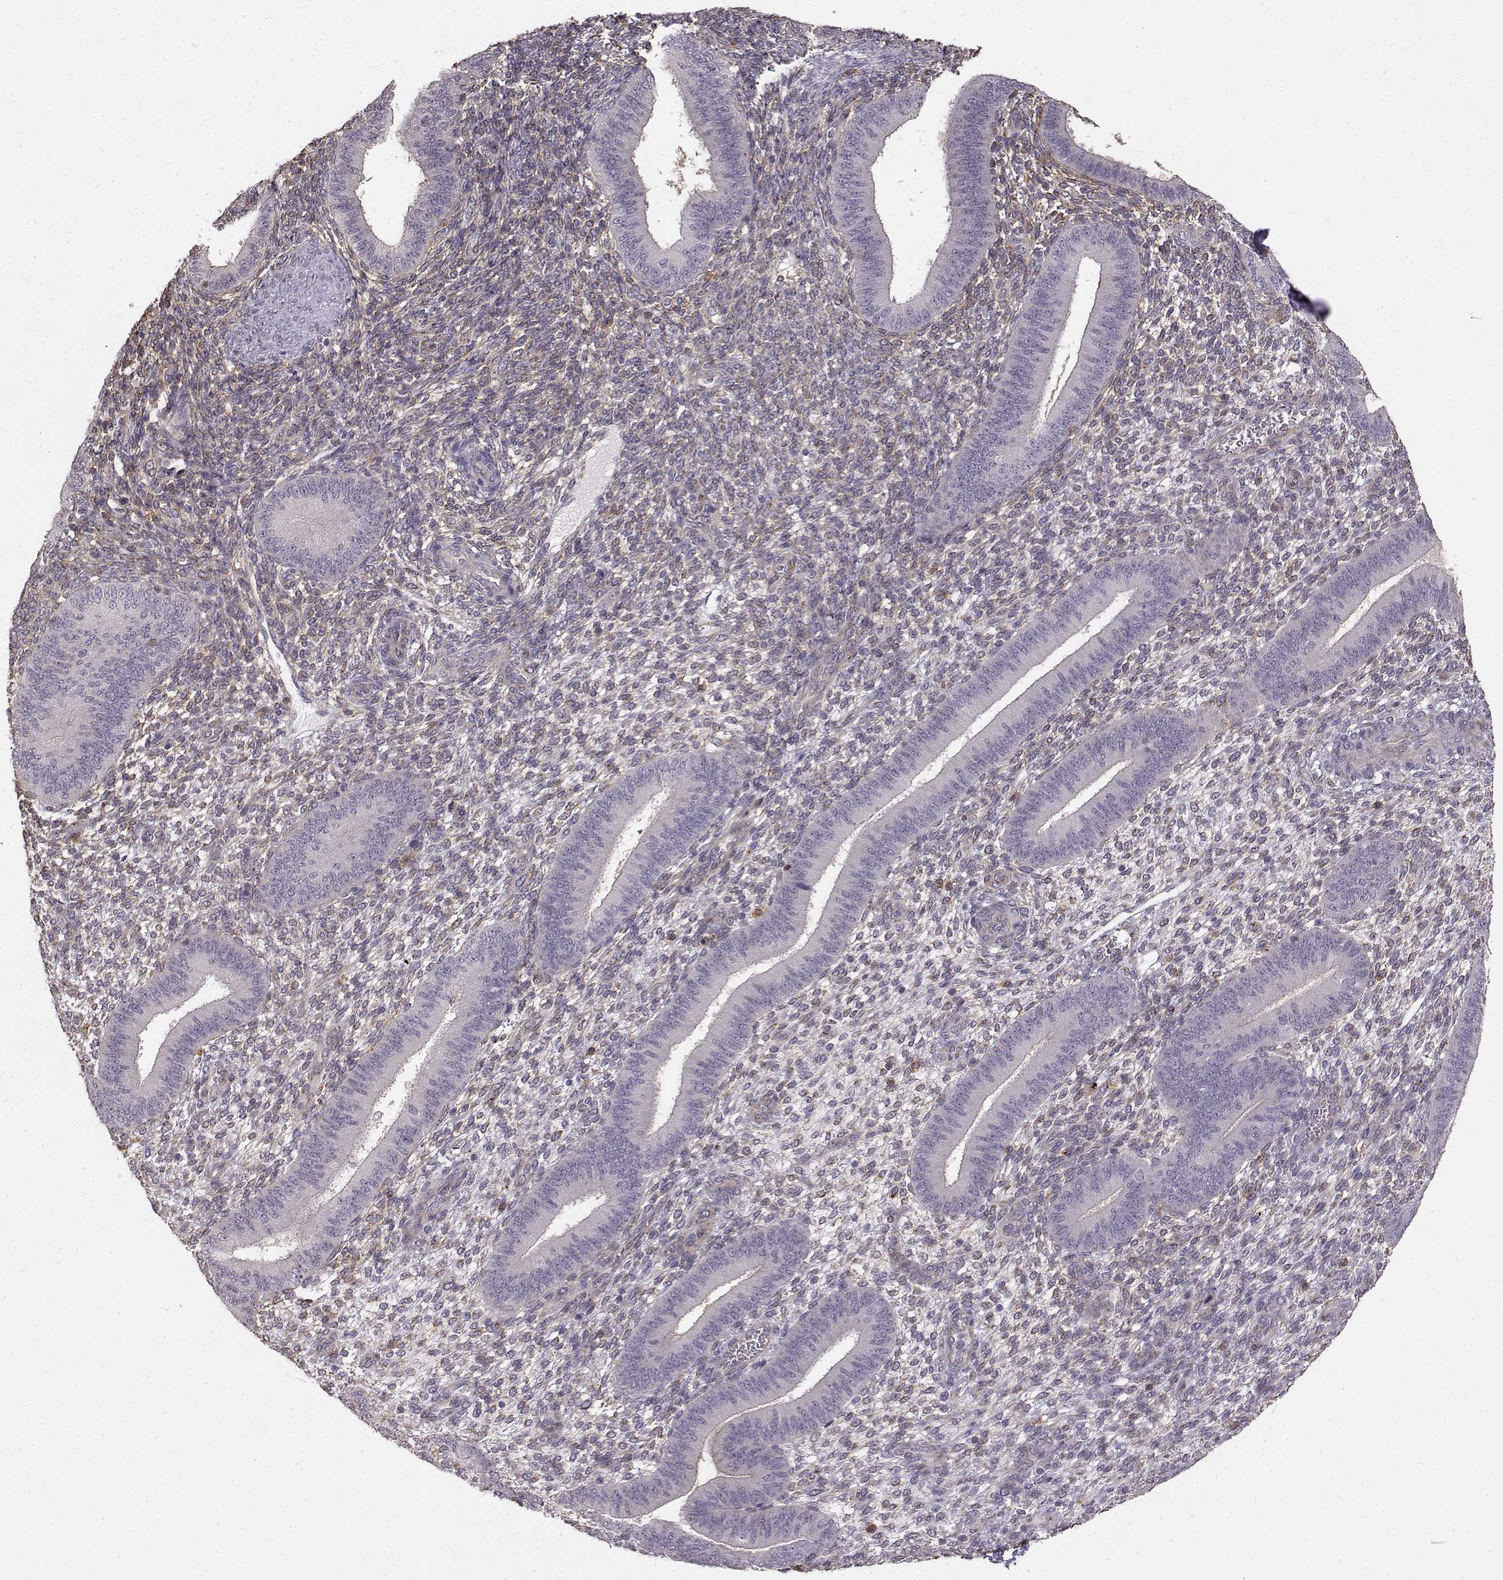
{"staining": {"intensity": "weak", "quantity": "<25%", "location": "cytoplasmic/membranous"}, "tissue": "endometrium", "cell_type": "Cells in endometrial stroma", "image_type": "normal", "snomed": [{"axis": "morphology", "description": "Normal tissue, NOS"}, {"axis": "topography", "description": "Endometrium"}], "caption": "Immunohistochemistry (IHC) of benign endometrium reveals no expression in cells in endometrial stroma.", "gene": "IFITM1", "patient": {"sex": "female", "age": 39}}